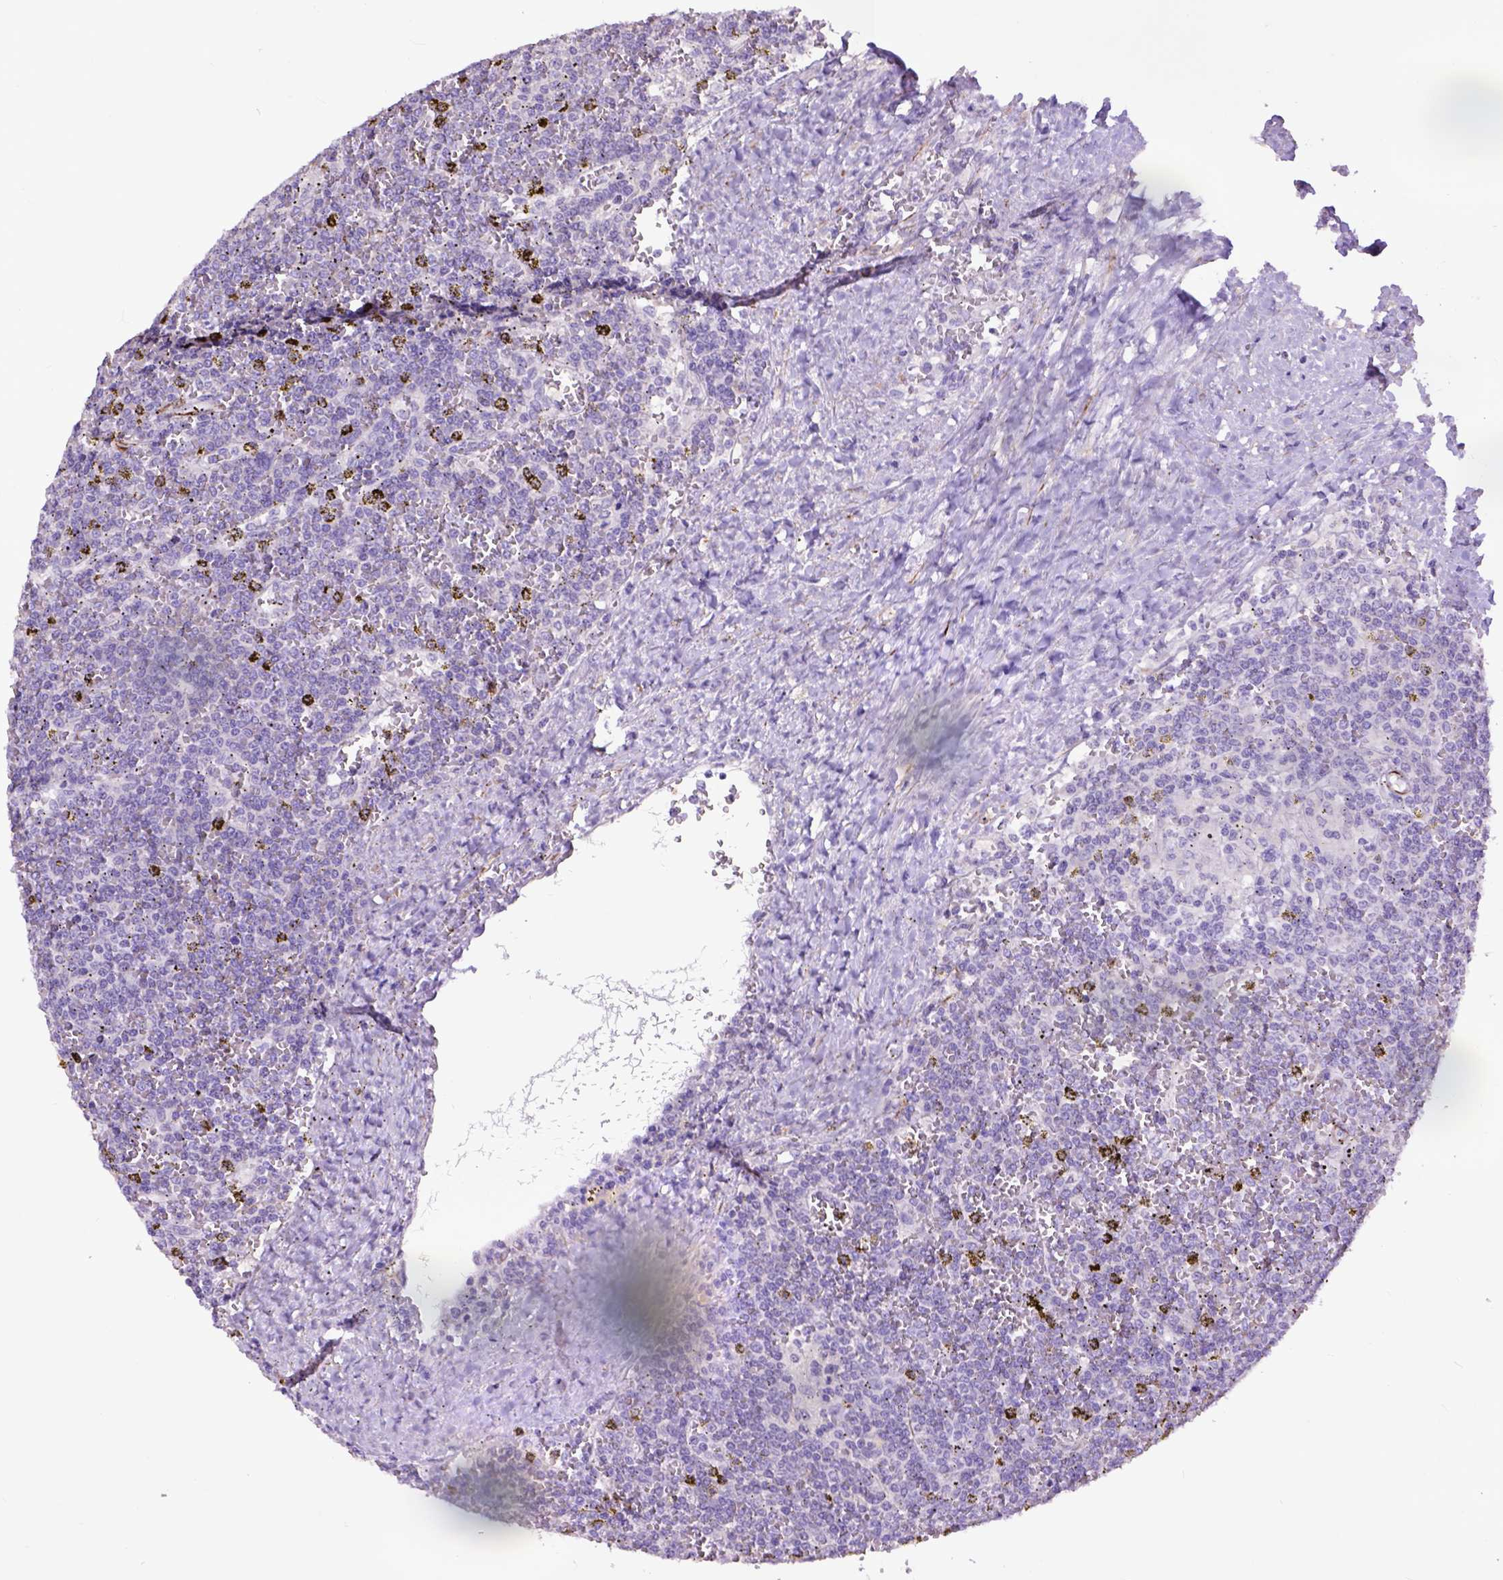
{"staining": {"intensity": "negative", "quantity": "none", "location": "none"}, "tissue": "lymphoma", "cell_type": "Tumor cells", "image_type": "cancer", "snomed": [{"axis": "morphology", "description": "Malignant lymphoma, non-Hodgkin's type, Low grade"}, {"axis": "topography", "description": "Spleen"}], "caption": "Immunohistochemistry photomicrograph of human malignant lymphoma, non-Hodgkin's type (low-grade) stained for a protein (brown), which demonstrates no expression in tumor cells.", "gene": "RAB25", "patient": {"sex": "female", "age": 19}}